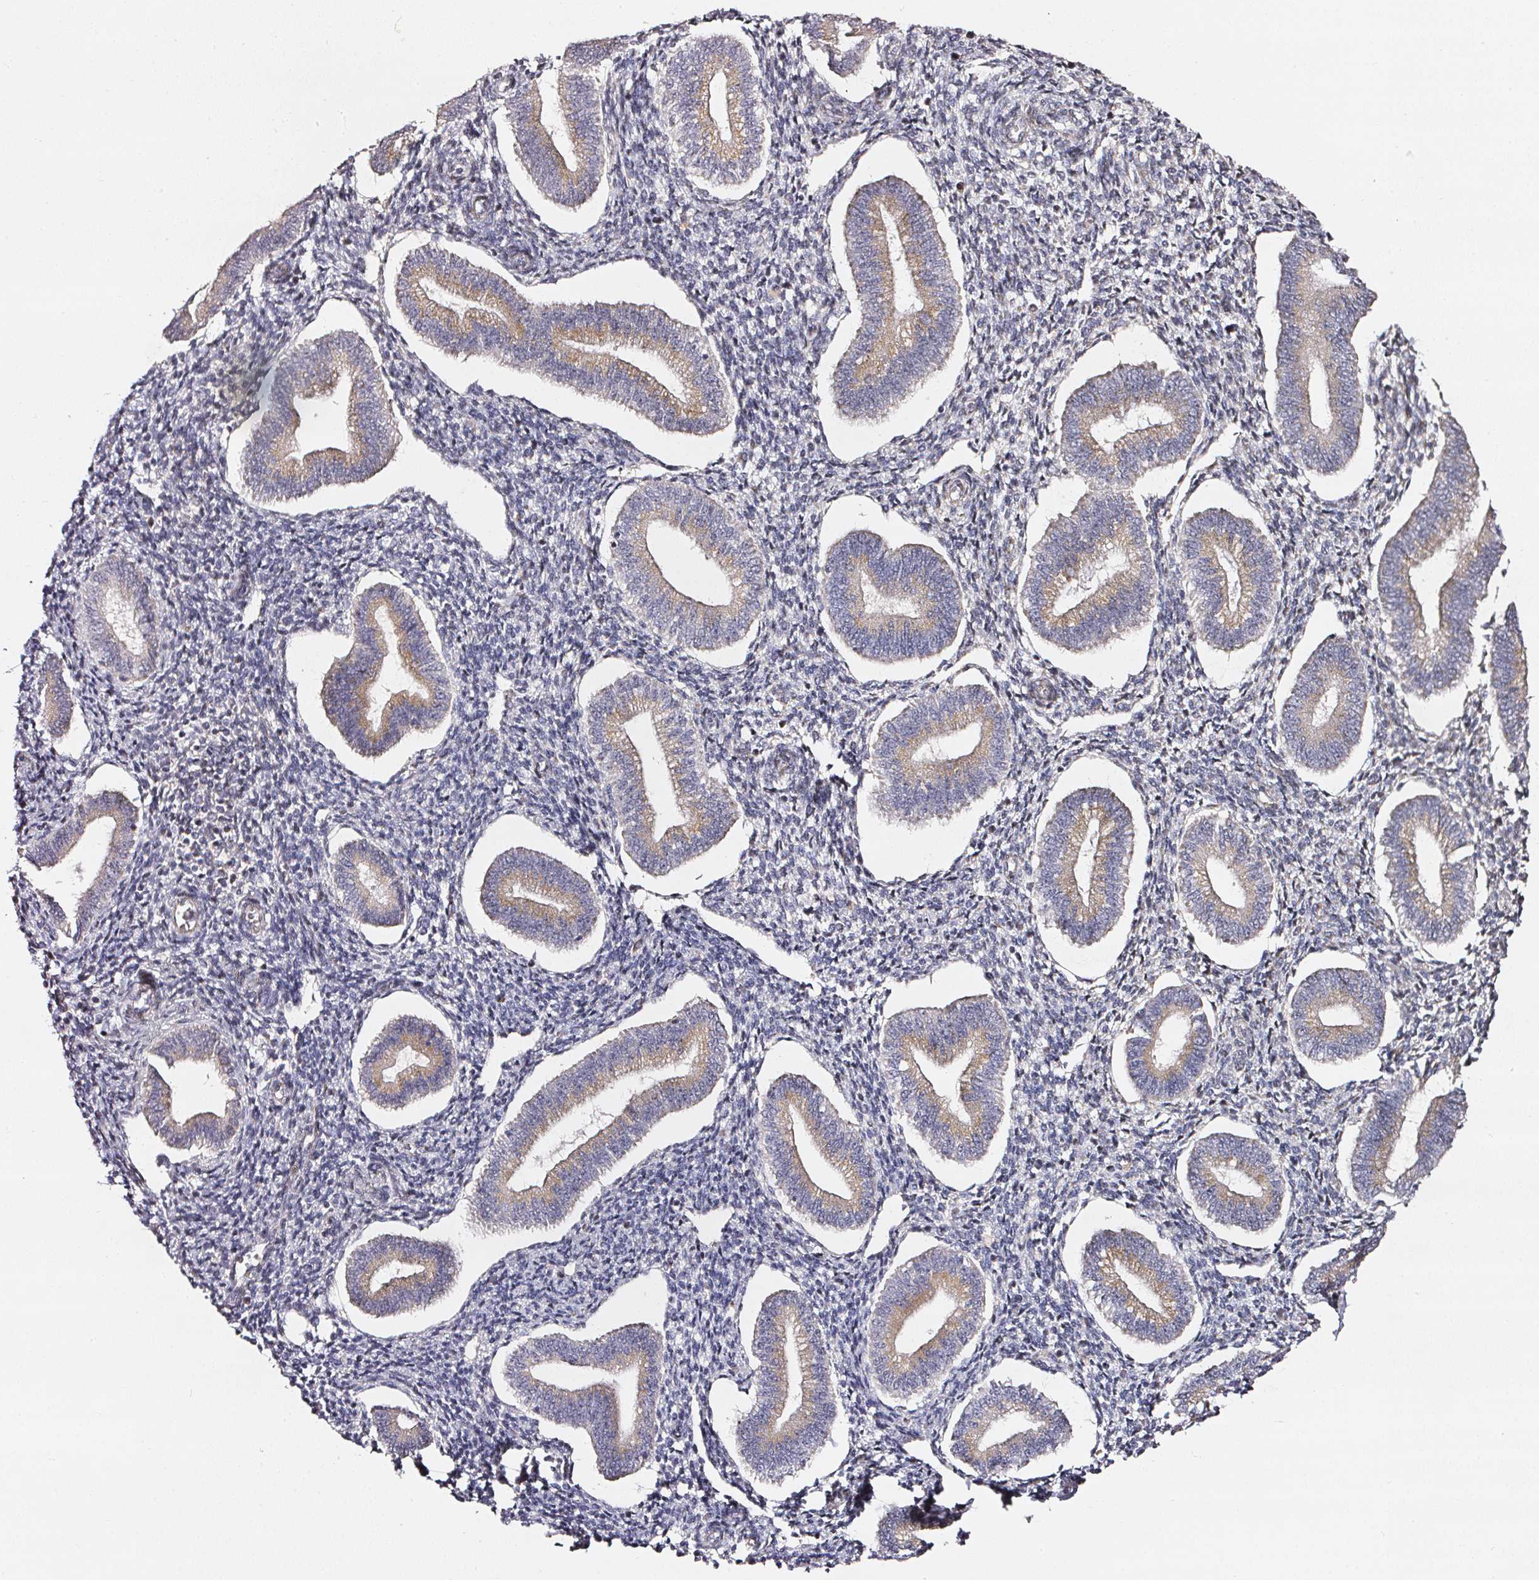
{"staining": {"intensity": "negative", "quantity": "none", "location": "none"}, "tissue": "endometrium", "cell_type": "Cells in endometrial stroma", "image_type": "normal", "snomed": [{"axis": "morphology", "description": "Normal tissue, NOS"}, {"axis": "topography", "description": "Endometrium"}], "caption": "This is a histopathology image of immunohistochemistry (IHC) staining of benign endometrium, which shows no expression in cells in endometrial stroma. The staining is performed using DAB brown chromogen with nuclei counter-stained in using hematoxylin.", "gene": "NTRK1", "patient": {"sex": "female", "age": 34}}